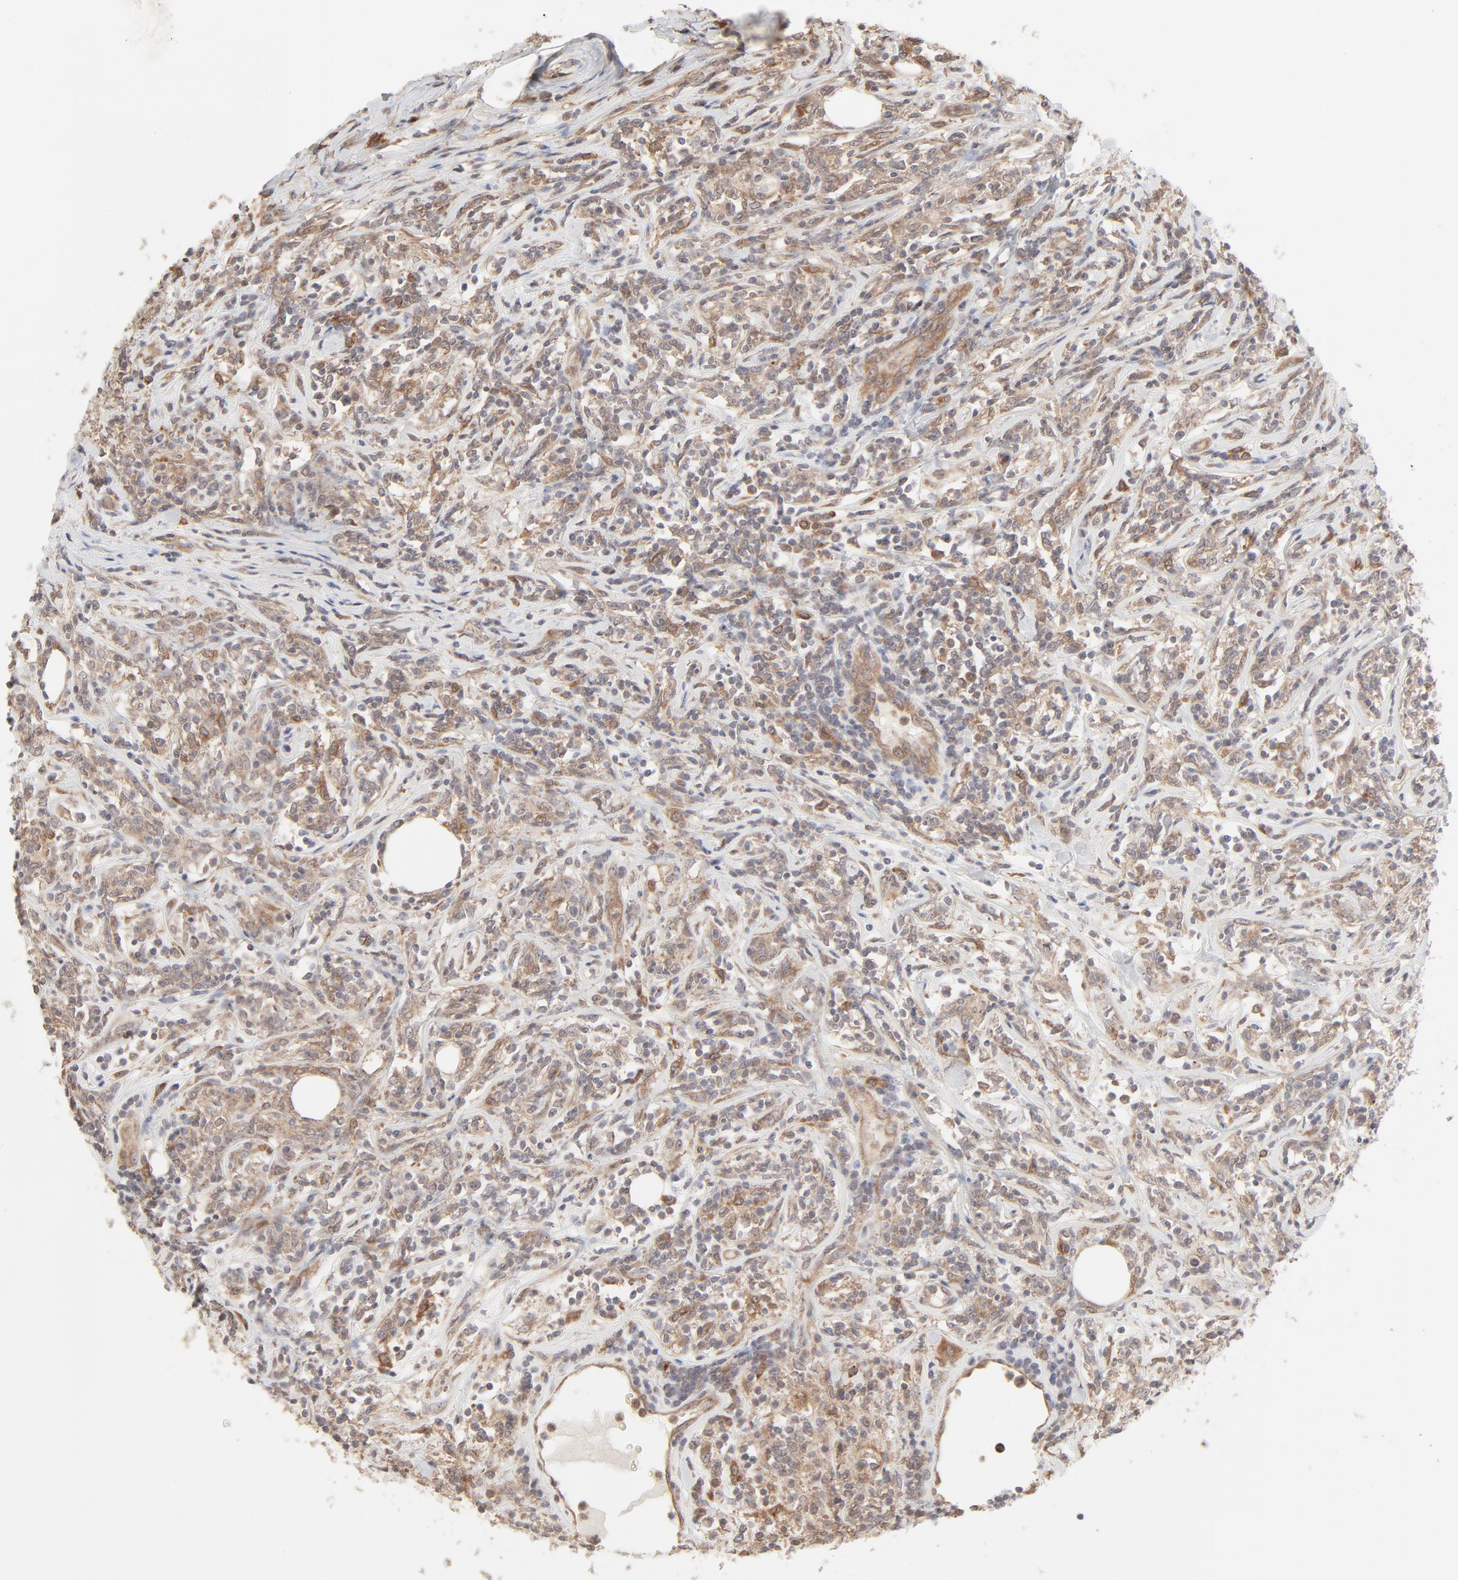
{"staining": {"intensity": "moderate", "quantity": ">75%", "location": "cytoplasmic/membranous"}, "tissue": "lymphoma", "cell_type": "Tumor cells", "image_type": "cancer", "snomed": [{"axis": "morphology", "description": "Malignant lymphoma, non-Hodgkin's type, High grade"}, {"axis": "topography", "description": "Lymph node"}], "caption": "IHC staining of lymphoma, which displays medium levels of moderate cytoplasmic/membranous expression in about >75% of tumor cells indicating moderate cytoplasmic/membranous protein staining. The staining was performed using DAB (brown) for protein detection and nuclei were counterstained in hematoxylin (blue).", "gene": "RAB5C", "patient": {"sex": "female", "age": 84}}